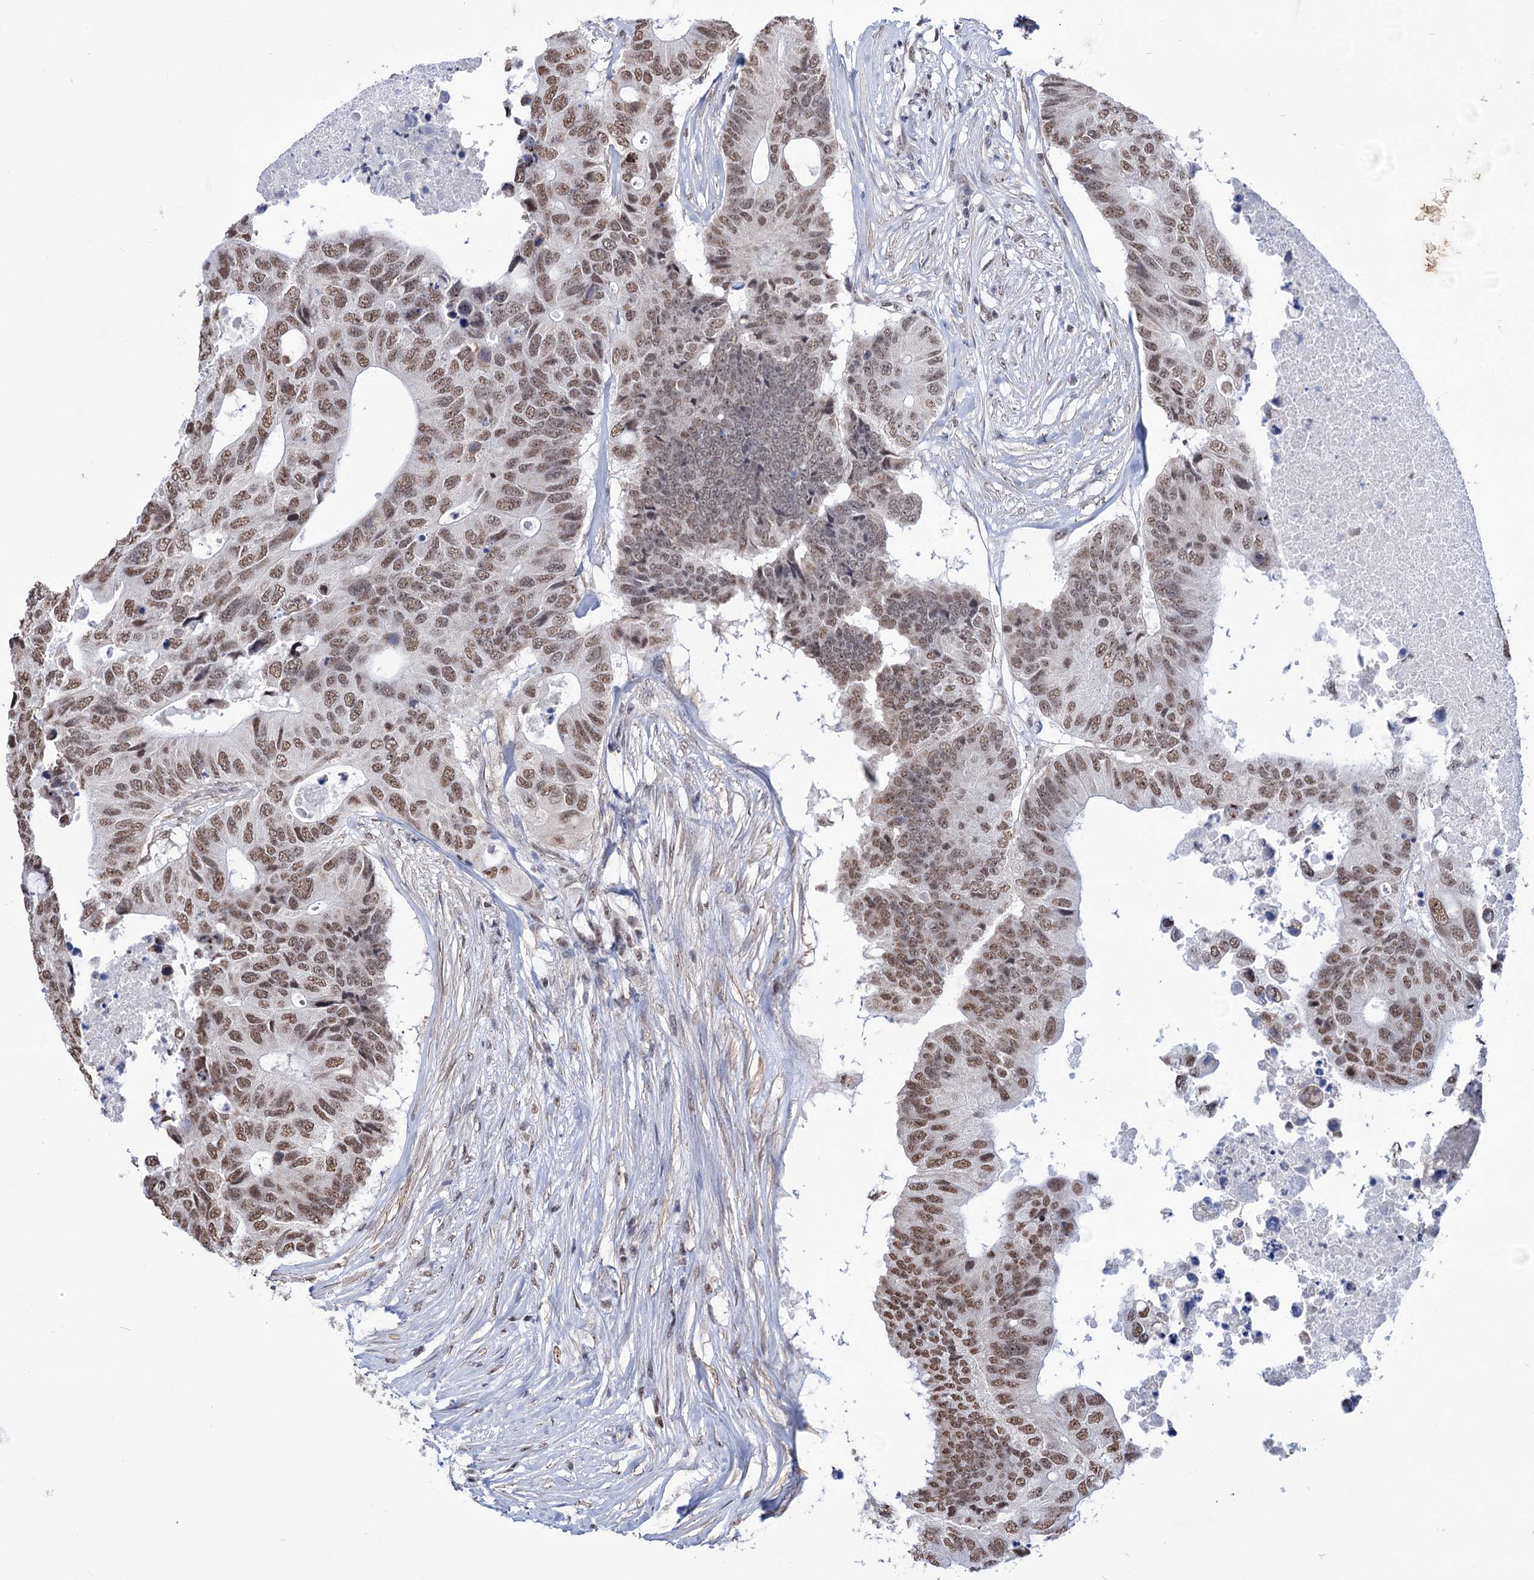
{"staining": {"intensity": "moderate", "quantity": ">75%", "location": "nuclear"}, "tissue": "colorectal cancer", "cell_type": "Tumor cells", "image_type": "cancer", "snomed": [{"axis": "morphology", "description": "Adenocarcinoma, NOS"}, {"axis": "topography", "description": "Colon"}], "caption": "Immunohistochemical staining of human adenocarcinoma (colorectal) displays medium levels of moderate nuclear protein expression in about >75% of tumor cells.", "gene": "ABHD10", "patient": {"sex": "male", "age": 71}}